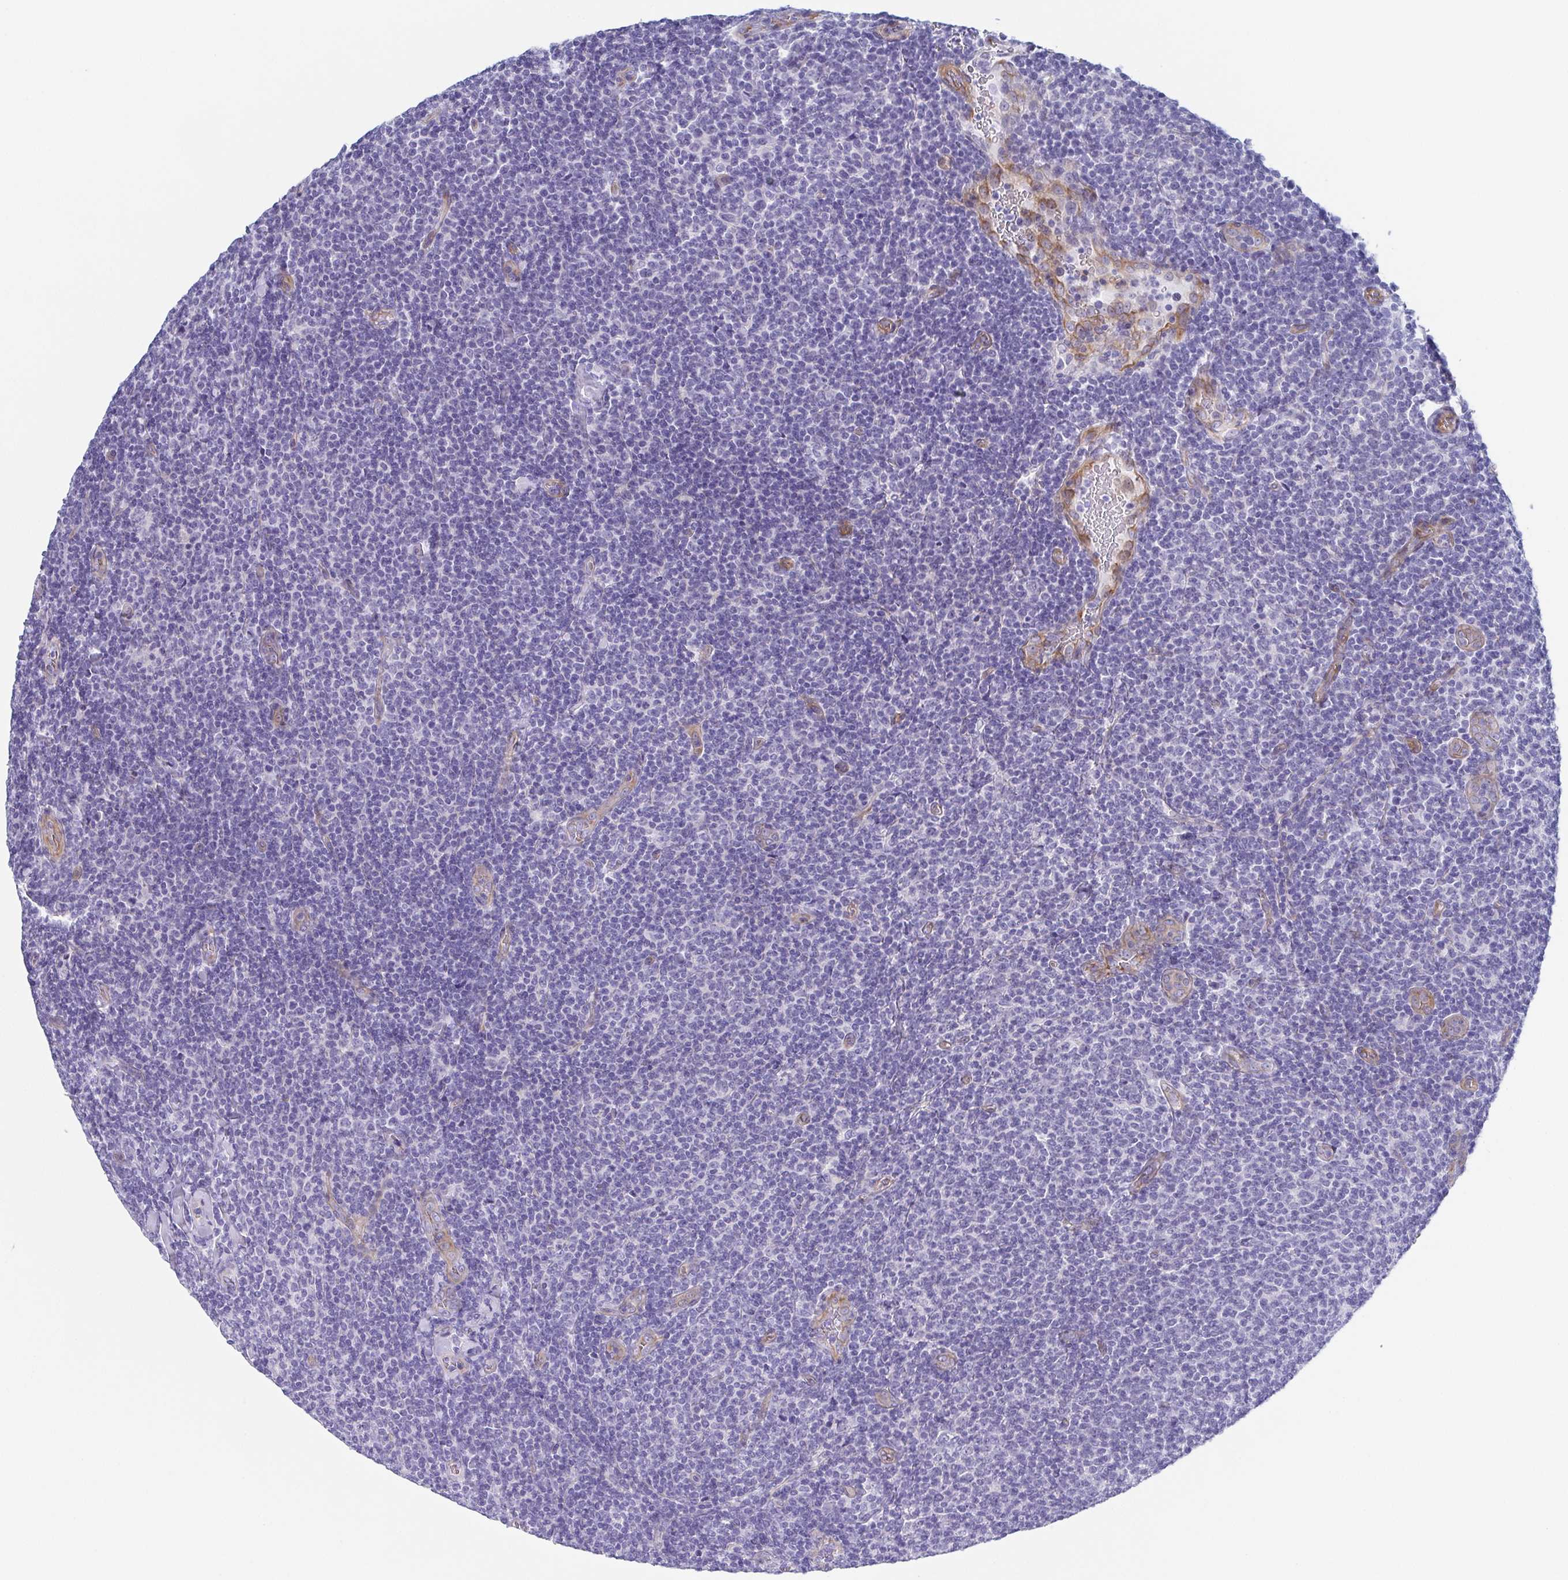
{"staining": {"intensity": "negative", "quantity": "none", "location": "none"}, "tissue": "lymphoma", "cell_type": "Tumor cells", "image_type": "cancer", "snomed": [{"axis": "morphology", "description": "Malignant lymphoma, non-Hodgkin's type, Low grade"}, {"axis": "topography", "description": "Lymph node"}], "caption": "Protein analysis of malignant lymphoma, non-Hodgkin's type (low-grade) shows no significant expression in tumor cells.", "gene": "DYNC1I1", "patient": {"sex": "male", "age": 52}}